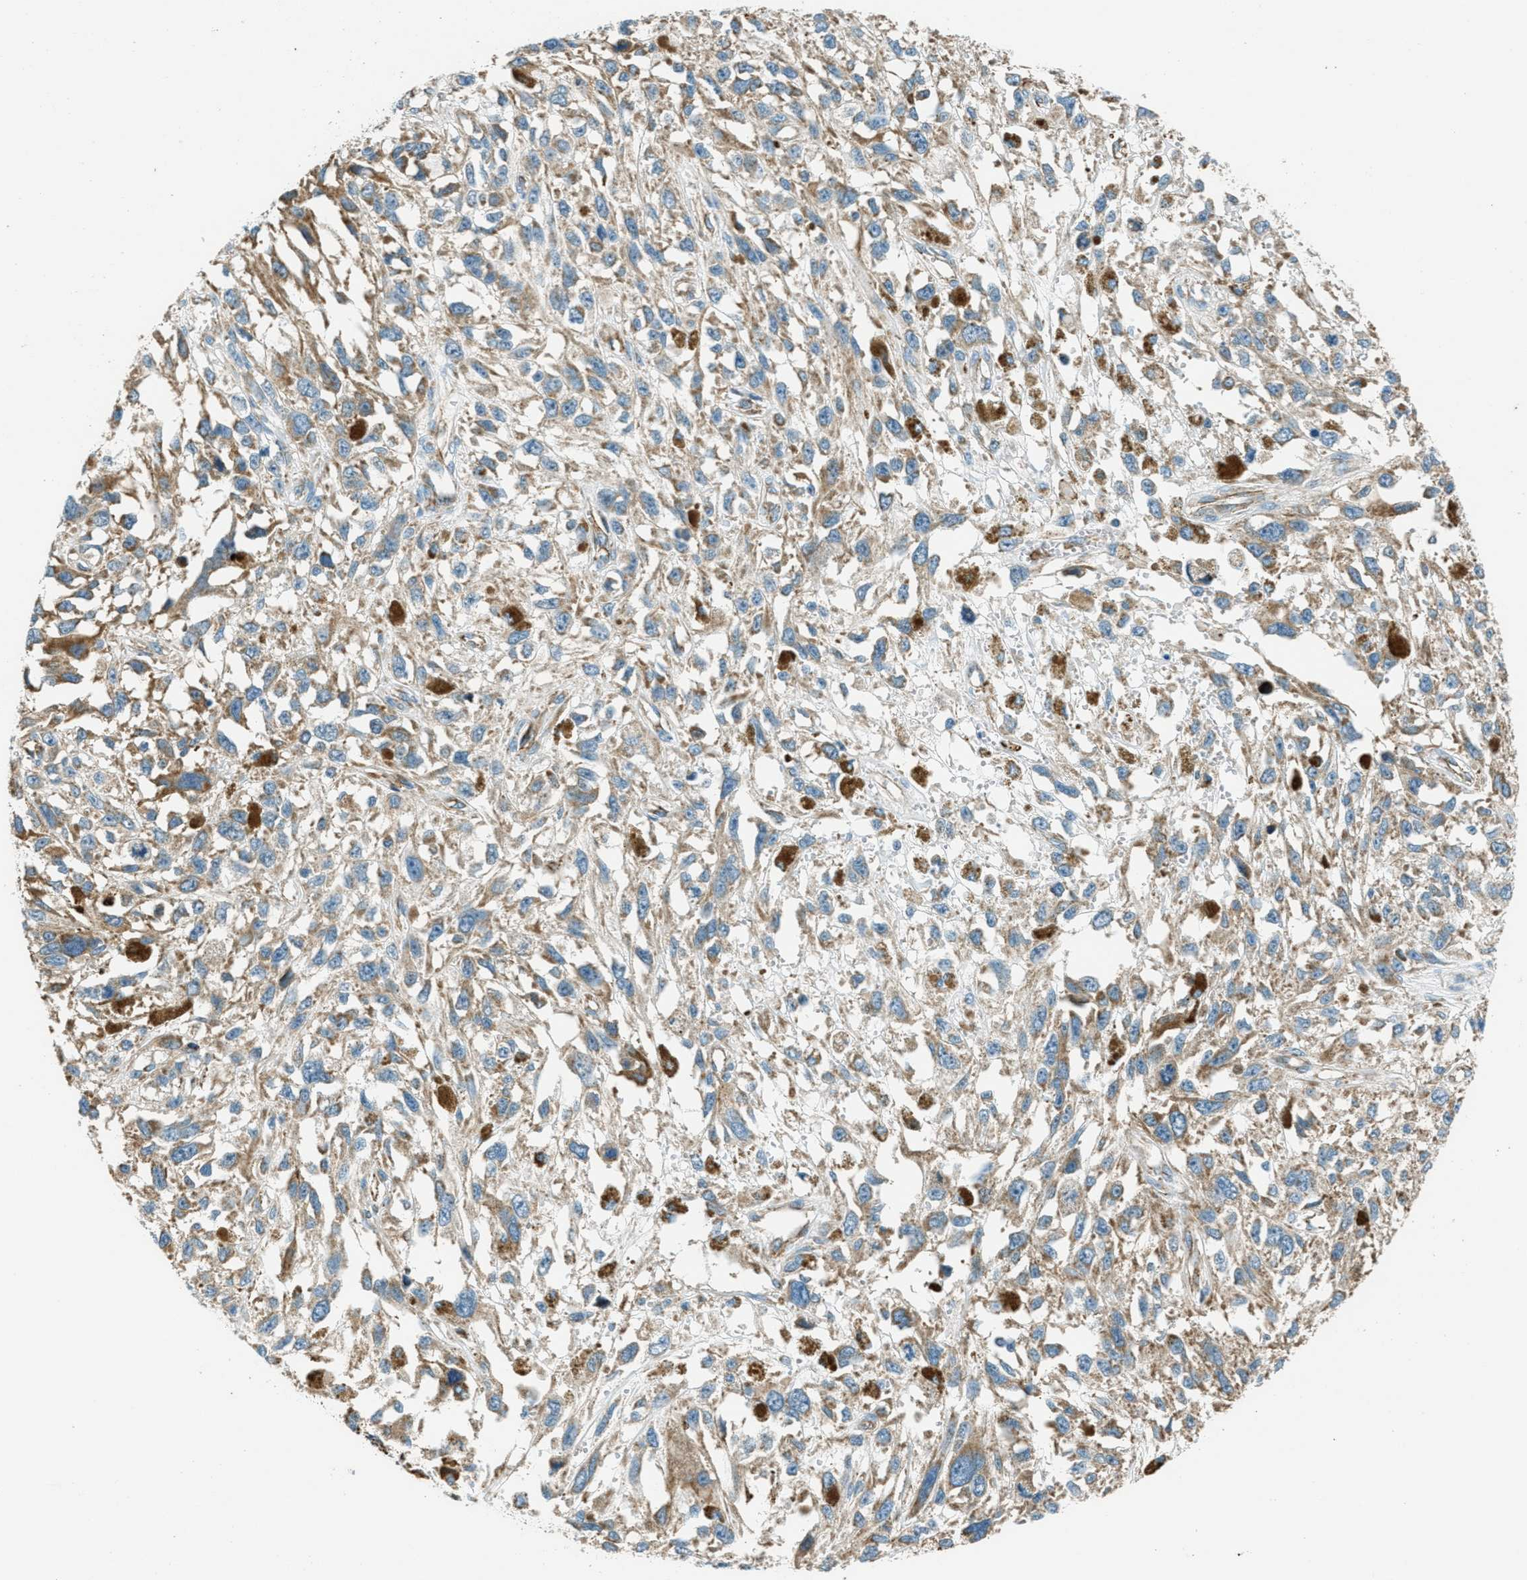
{"staining": {"intensity": "moderate", "quantity": ">75%", "location": "cytoplasmic/membranous"}, "tissue": "melanoma", "cell_type": "Tumor cells", "image_type": "cancer", "snomed": [{"axis": "morphology", "description": "Malignant melanoma, Metastatic site"}, {"axis": "topography", "description": "Lymph node"}], "caption": "A histopathology image showing moderate cytoplasmic/membranous staining in about >75% of tumor cells in melanoma, as visualized by brown immunohistochemical staining.", "gene": "CHST15", "patient": {"sex": "male", "age": 59}}